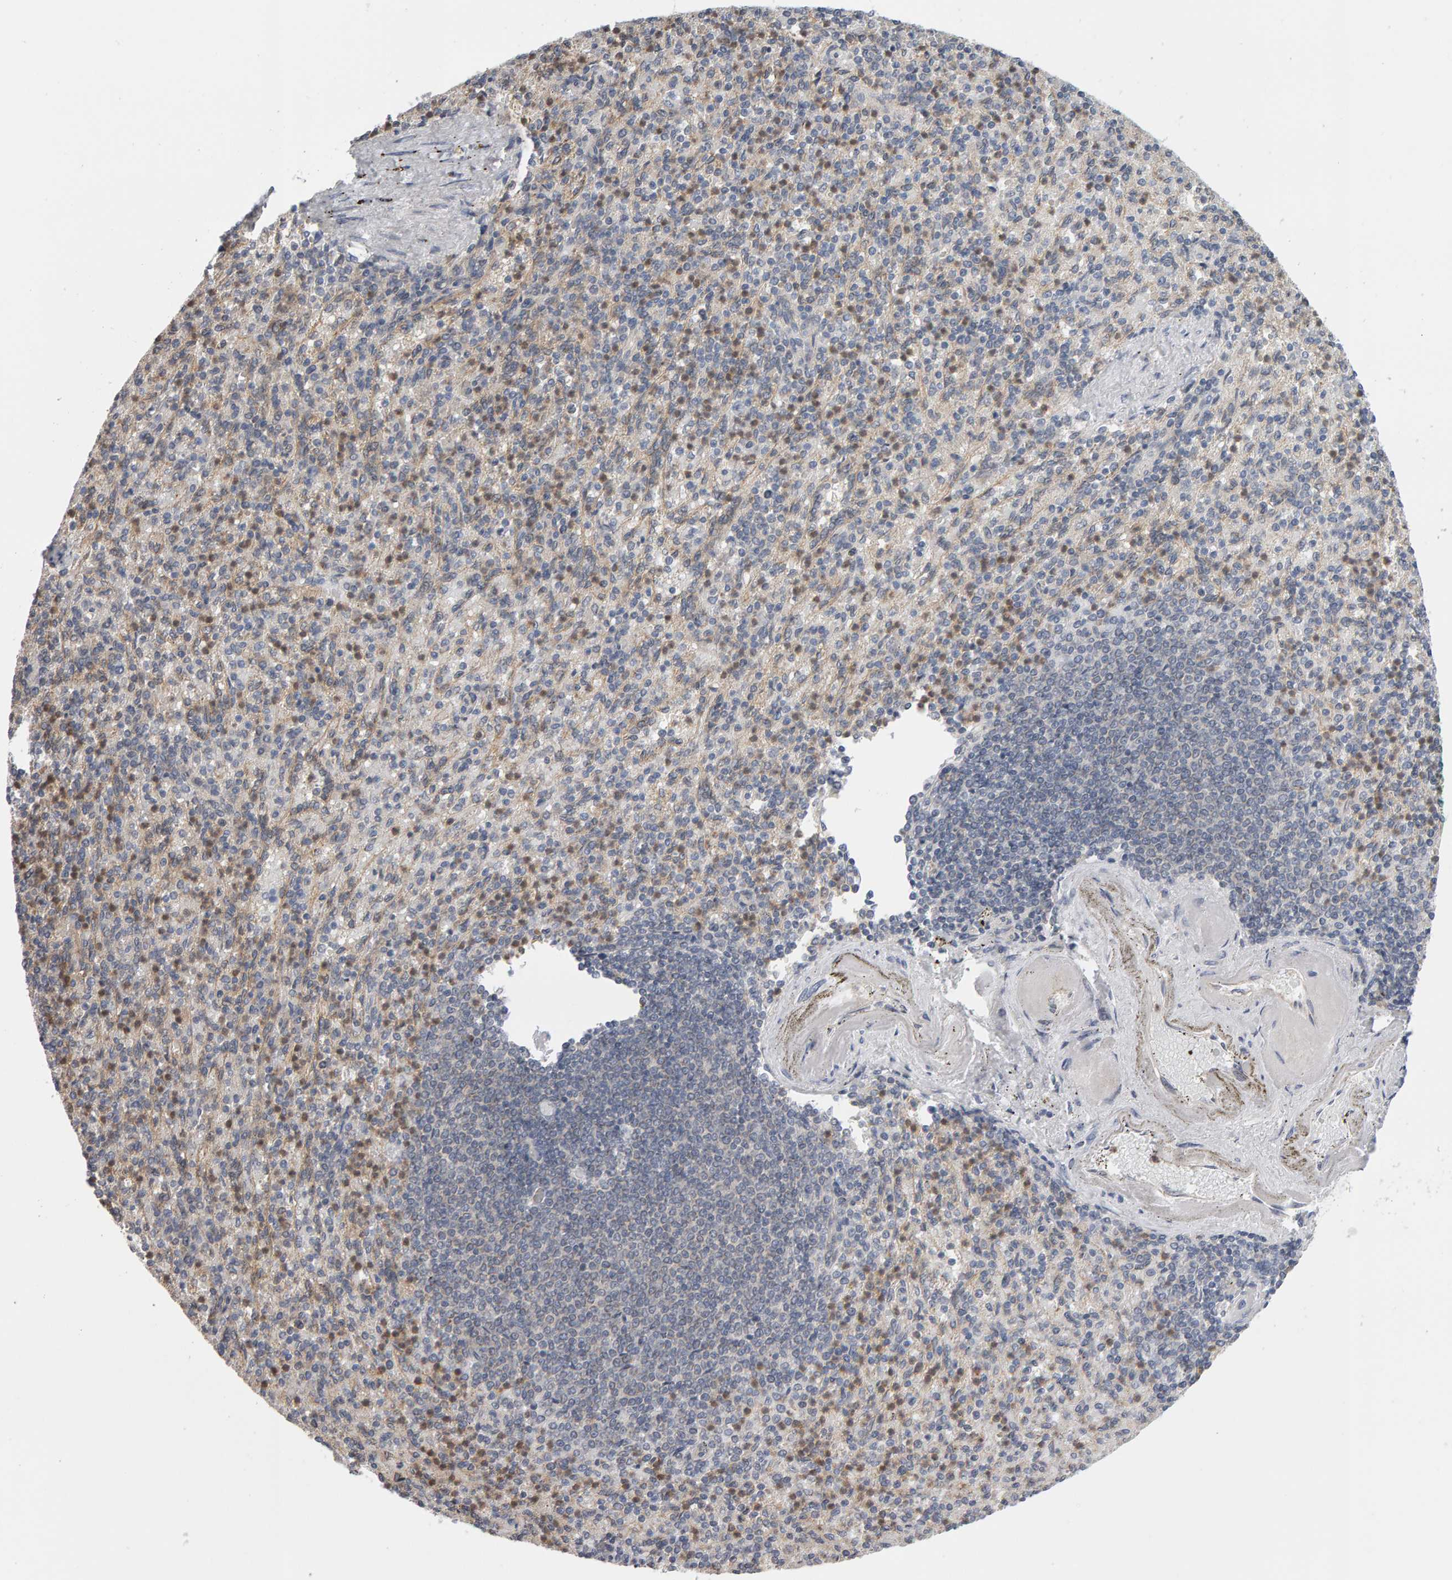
{"staining": {"intensity": "moderate", "quantity": "<25%", "location": "cytoplasmic/membranous"}, "tissue": "spleen", "cell_type": "Cells in red pulp", "image_type": "normal", "snomed": [{"axis": "morphology", "description": "Normal tissue, NOS"}, {"axis": "topography", "description": "Spleen"}], "caption": "Immunohistochemistry (DAB) staining of unremarkable human spleen demonstrates moderate cytoplasmic/membranous protein positivity in approximately <25% of cells in red pulp.", "gene": "MSRA", "patient": {"sex": "female", "age": 74}}